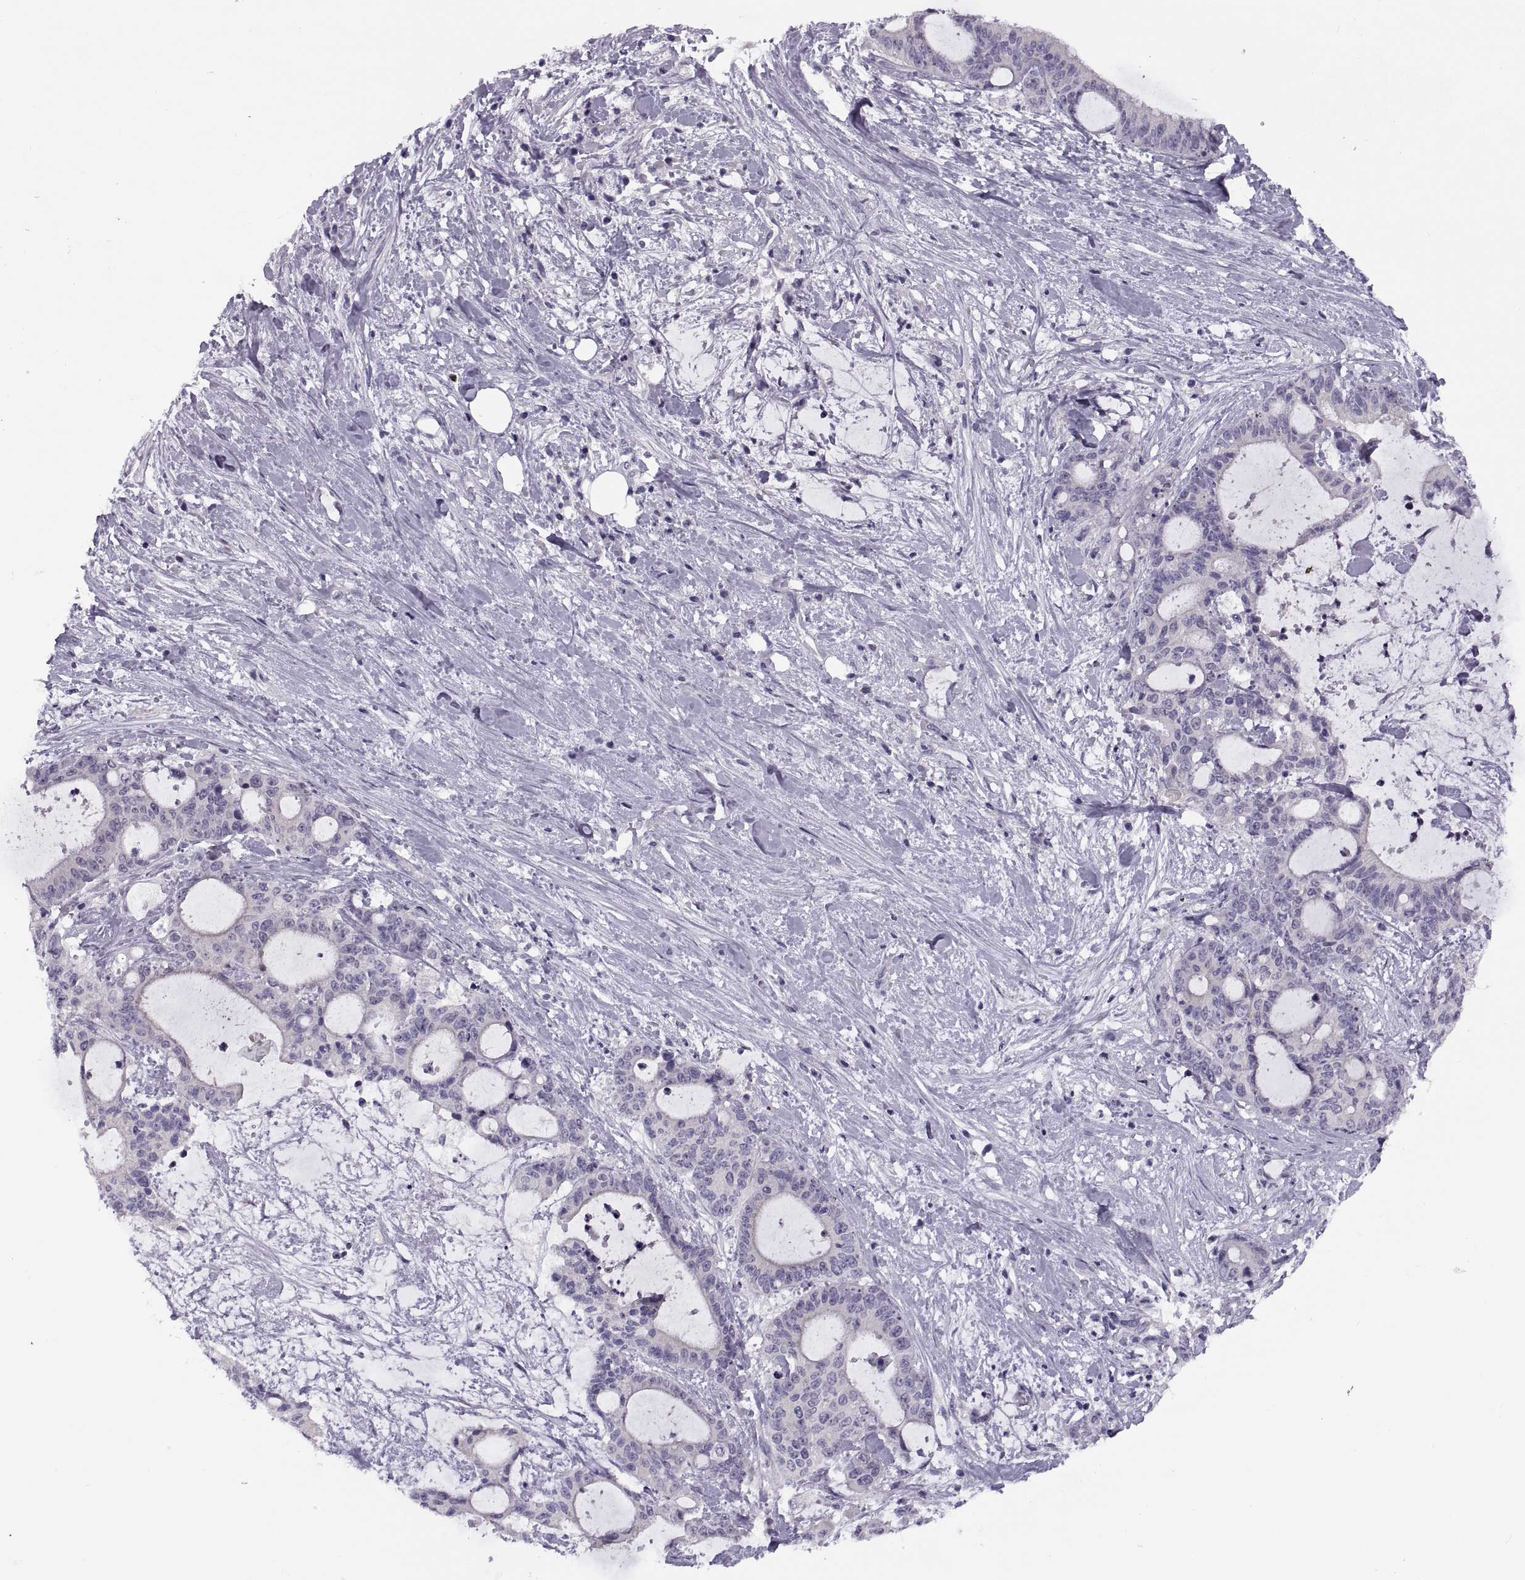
{"staining": {"intensity": "negative", "quantity": "none", "location": "none"}, "tissue": "liver cancer", "cell_type": "Tumor cells", "image_type": "cancer", "snomed": [{"axis": "morphology", "description": "Cholangiocarcinoma"}, {"axis": "topography", "description": "Liver"}], "caption": "Tumor cells show no significant protein expression in liver cancer.", "gene": "MAGEB1", "patient": {"sex": "female", "age": 73}}